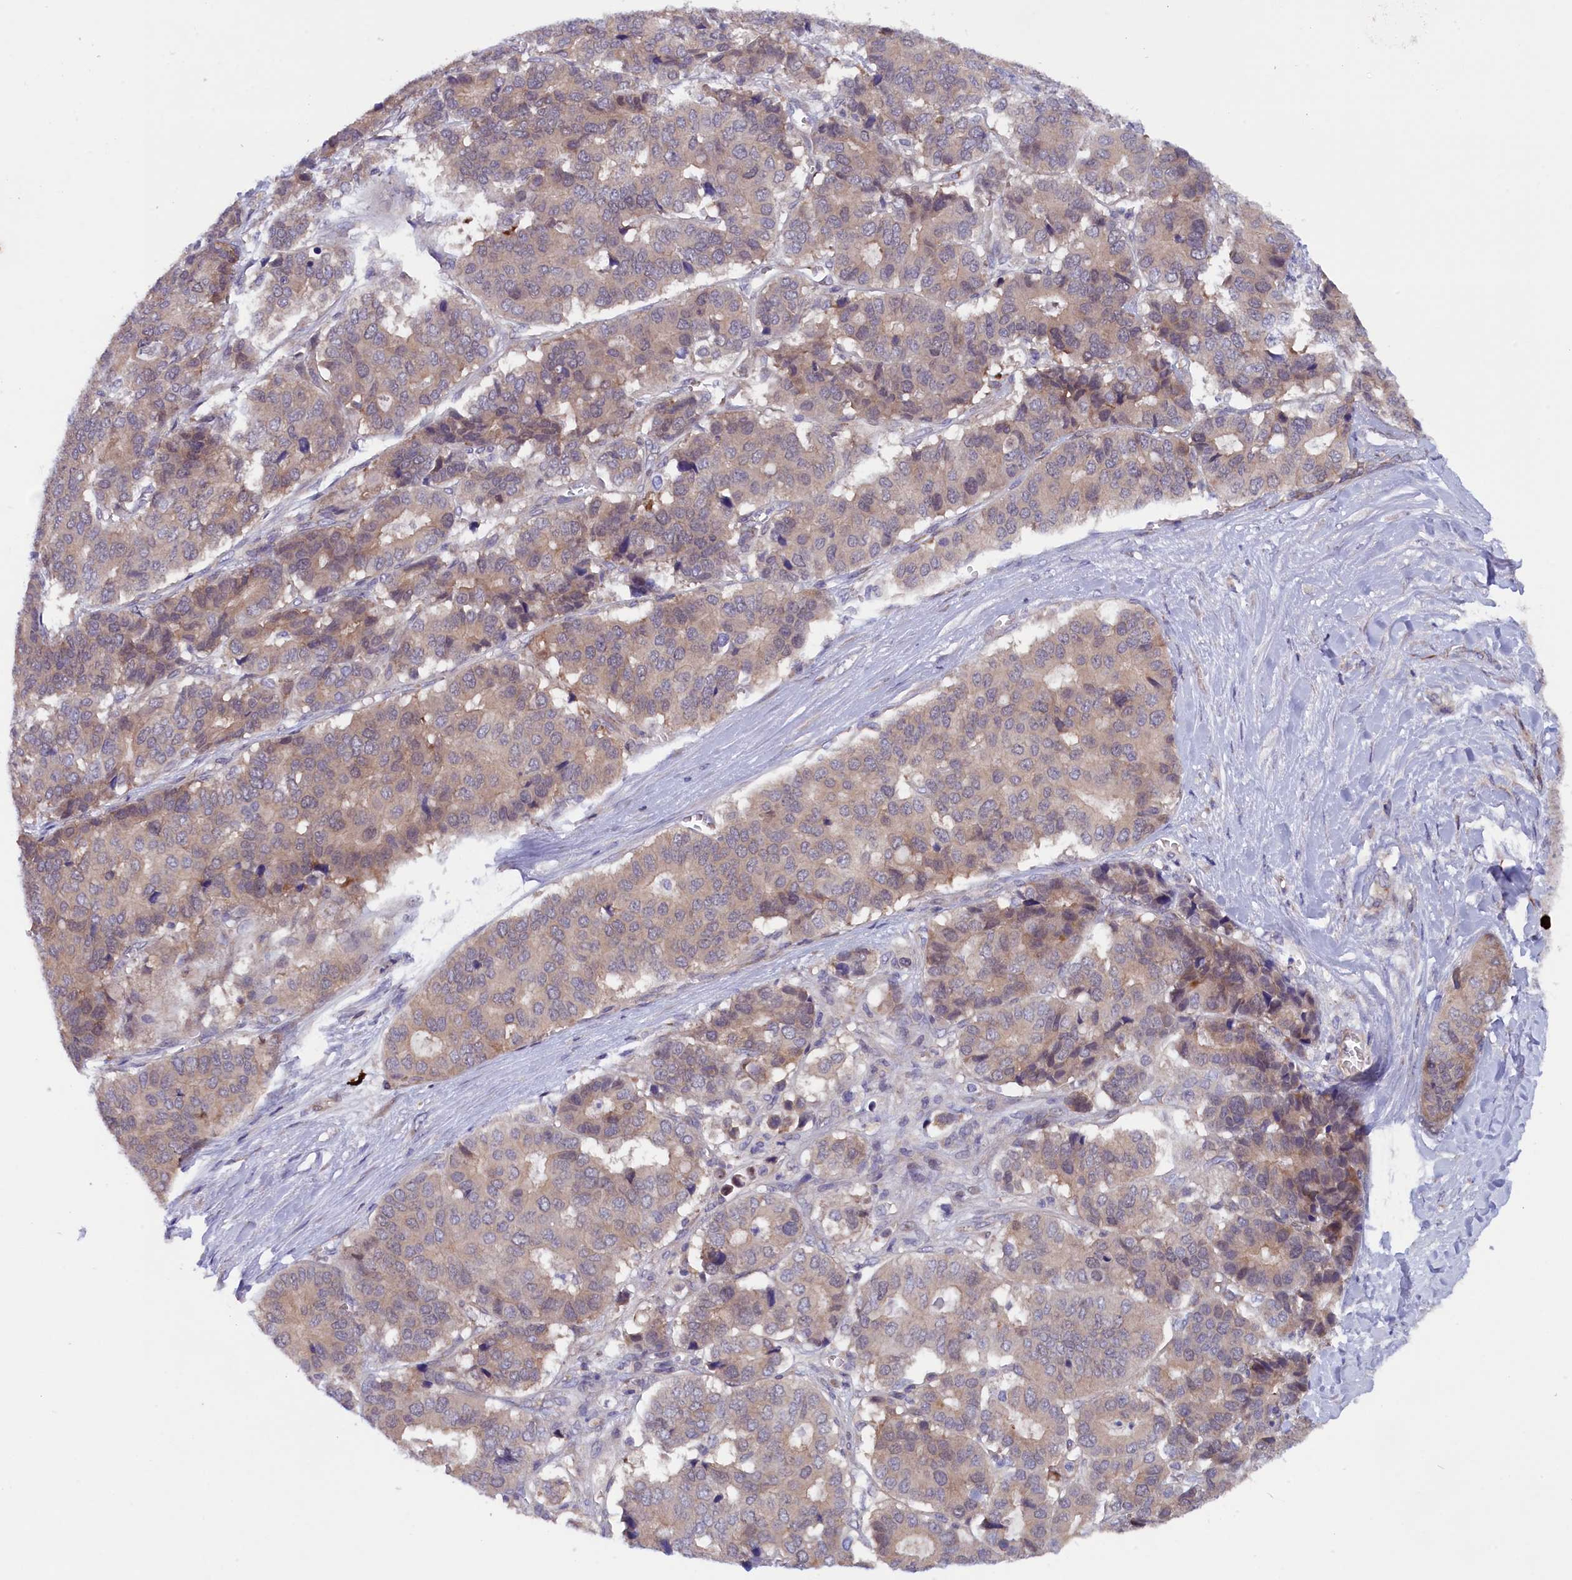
{"staining": {"intensity": "weak", "quantity": ">75%", "location": "cytoplasmic/membranous"}, "tissue": "pancreatic cancer", "cell_type": "Tumor cells", "image_type": "cancer", "snomed": [{"axis": "morphology", "description": "Adenocarcinoma, NOS"}, {"axis": "topography", "description": "Pancreas"}], "caption": "Approximately >75% of tumor cells in pancreatic cancer demonstrate weak cytoplasmic/membranous protein positivity as visualized by brown immunohistochemical staining.", "gene": "JPT2", "patient": {"sex": "male", "age": 50}}